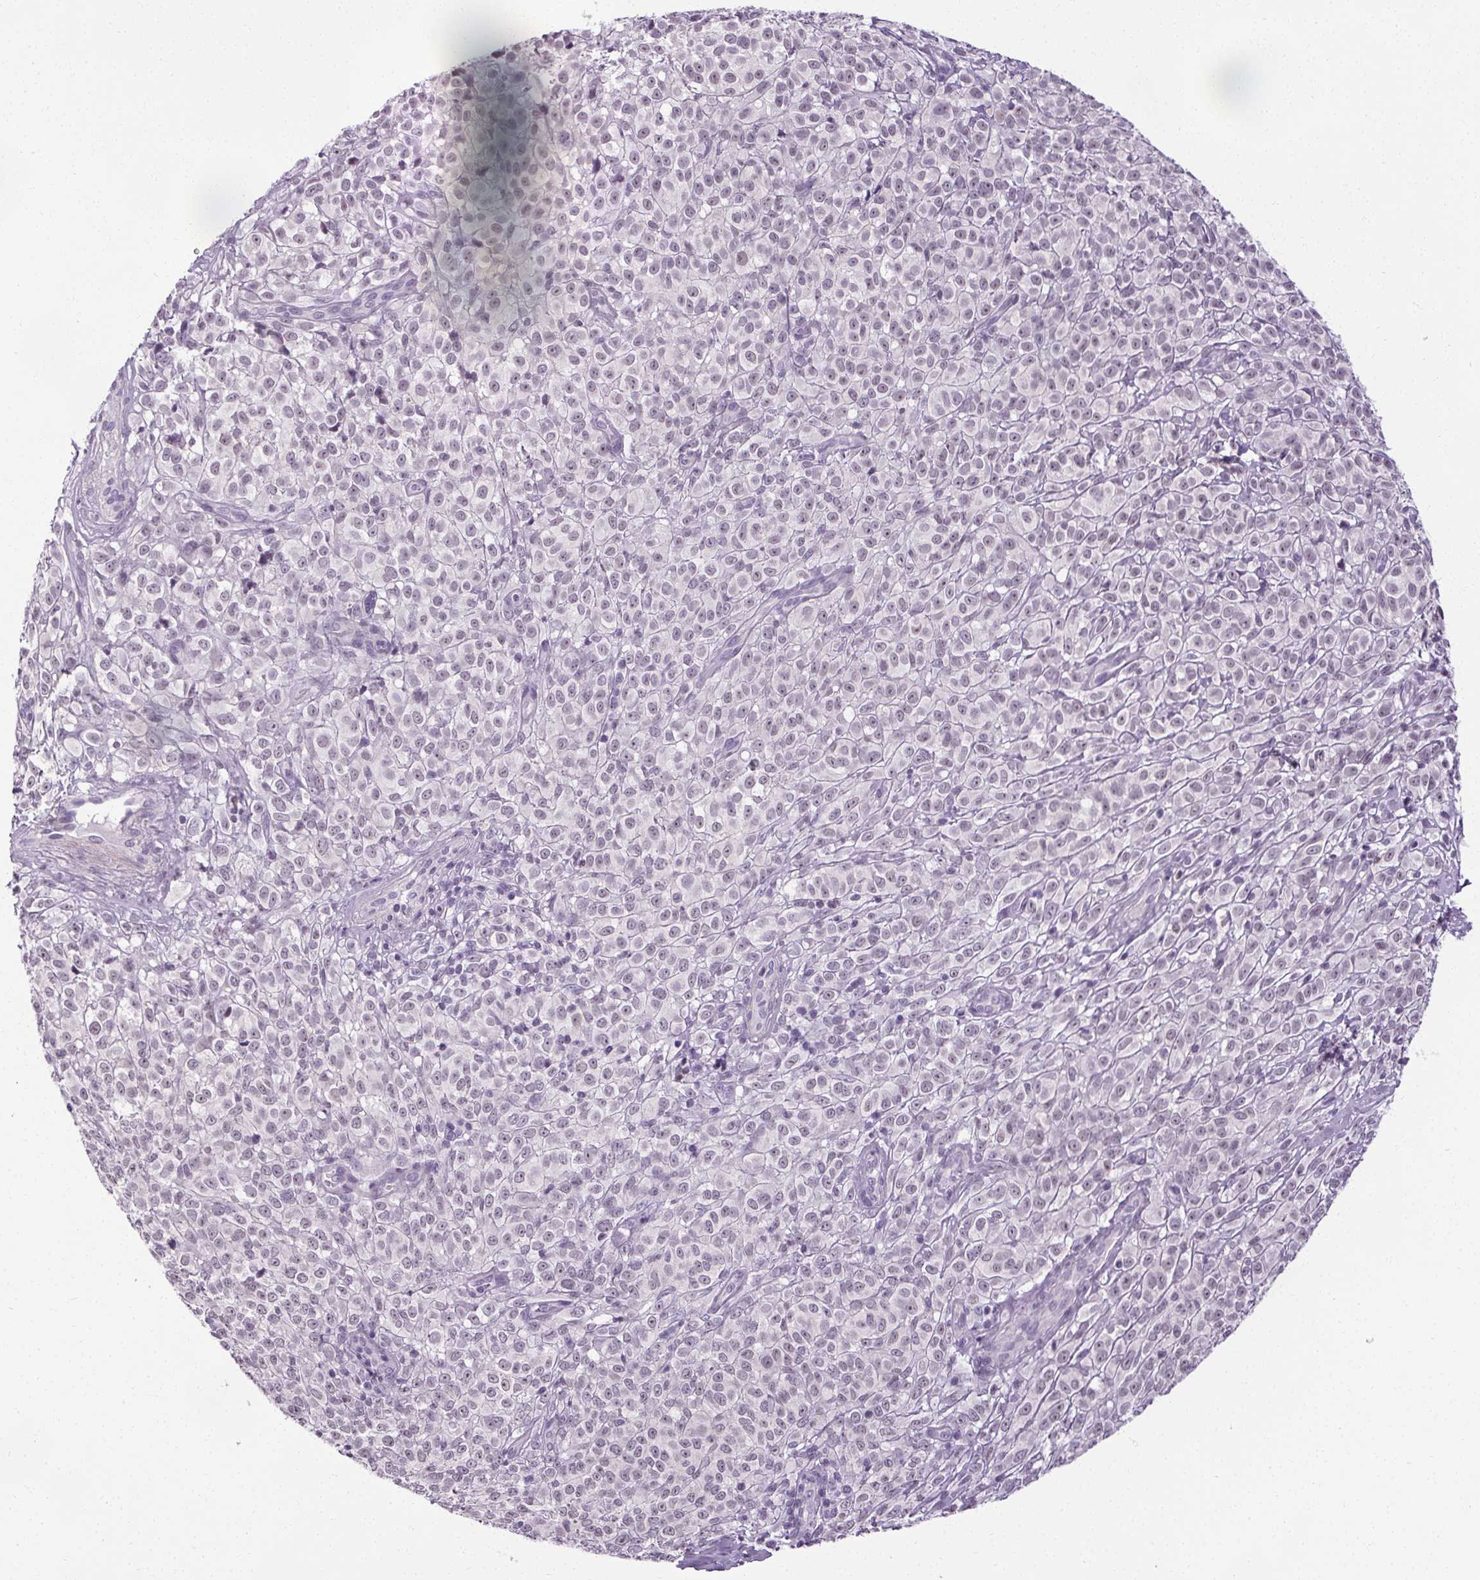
{"staining": {"intensity": "negative", "quantity": "none", "location": "none"}, "tissue": "melanoma", "cell_type": "Tumor cells", "image_type": "cancer", "snomed": [{"axis": "morphology", "description": "Malignant melanoma, NOS"}, {"axis": "topography", "description": "Skin"}], "caption": "The micrograph reveals no significant positivity in tumor cells of melanoma.", "gene": "TMEM240", "patient": {"sex": "male", "age": 85}}